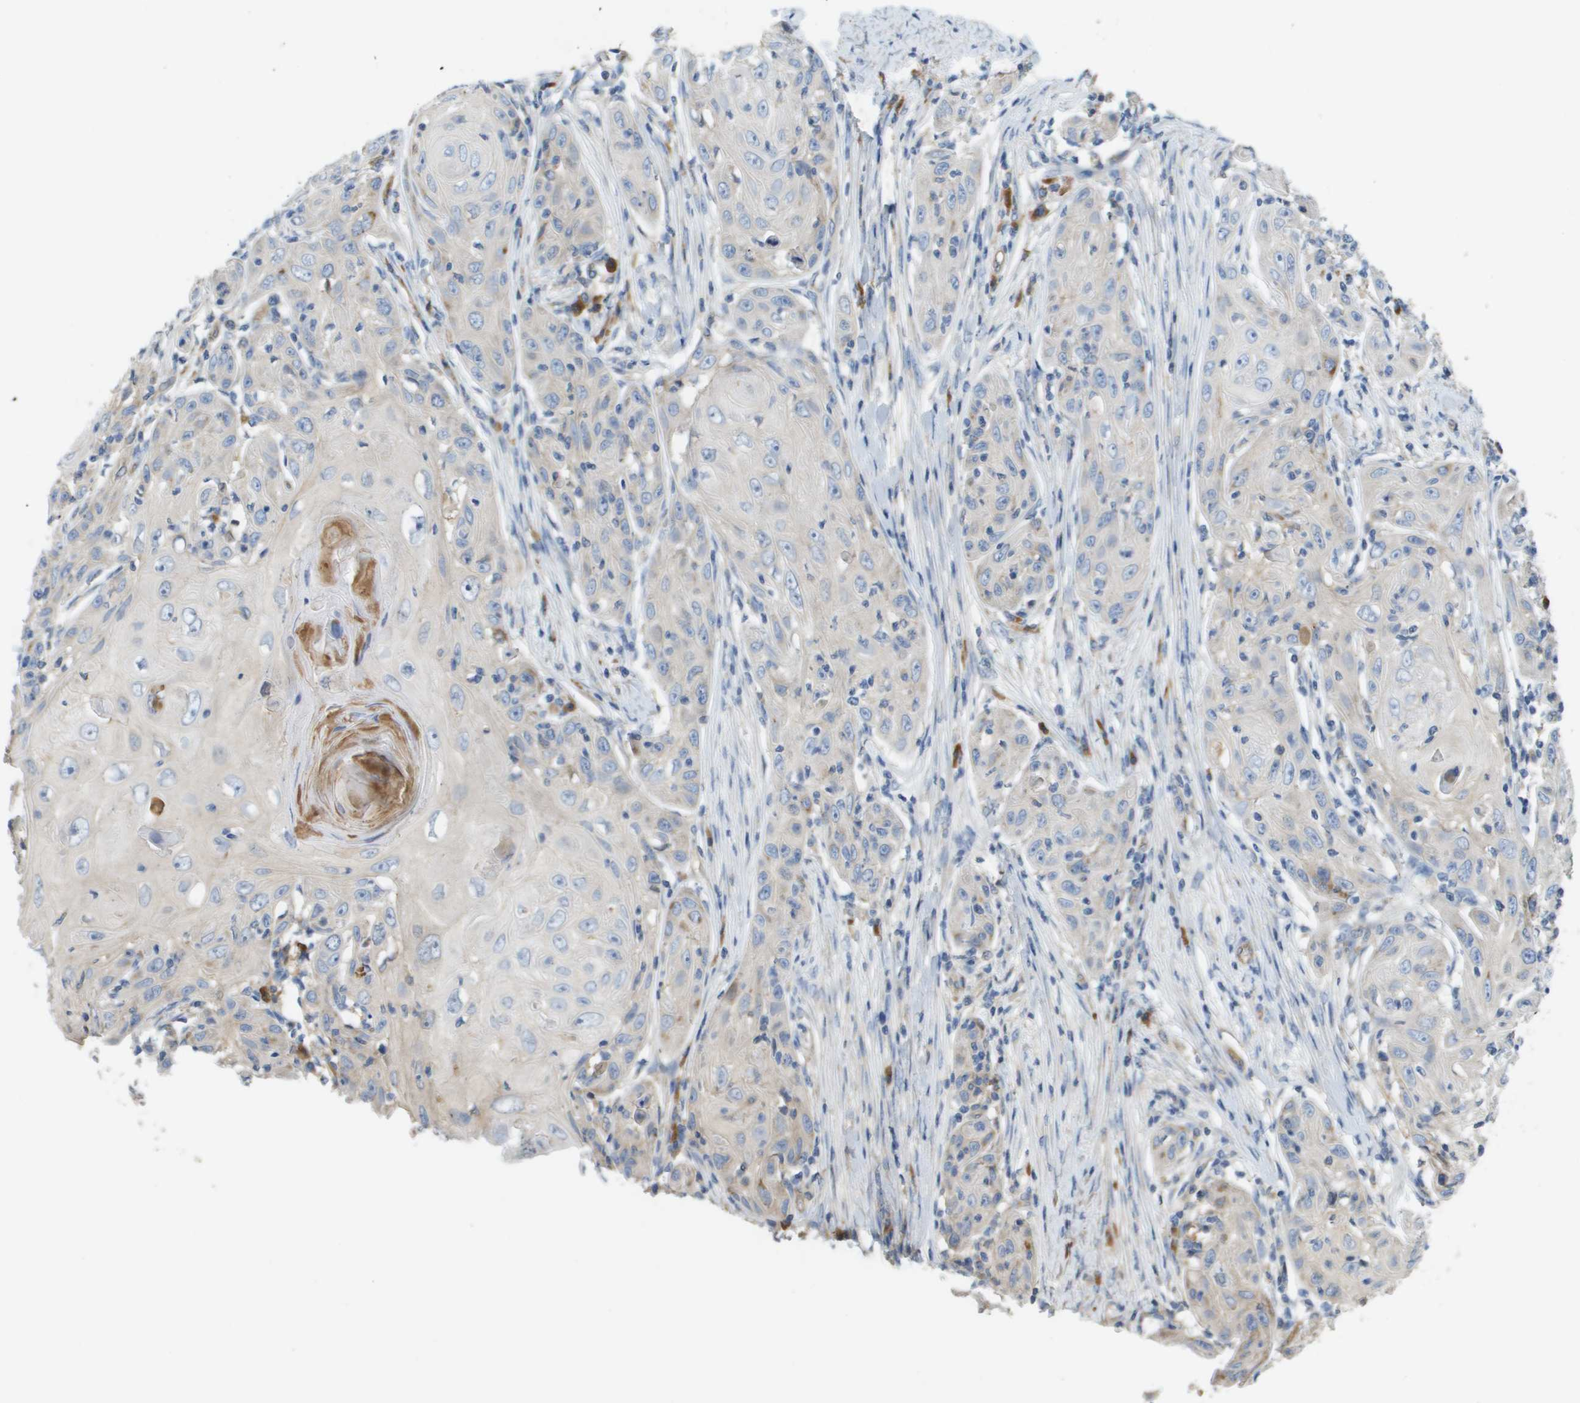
{"staining": {"intensity": "negative", "quantity": "none", "location": "none"}, "tissue": "skin cancer", "cell_type": "Tumor cells", "image_type": "cancer", "snomed": [{"axis": "morphology", "description": "Squamous cell carcinoma, NOS"}, {"axis": "topography", "description": "Skin"}], "caption": "The histopathology image displays no significant expression in tumor cells of skin cancer (squamous cell carcinoma).", "gene": "CASP10", "patient": {"sex": "female", "age": 88}}